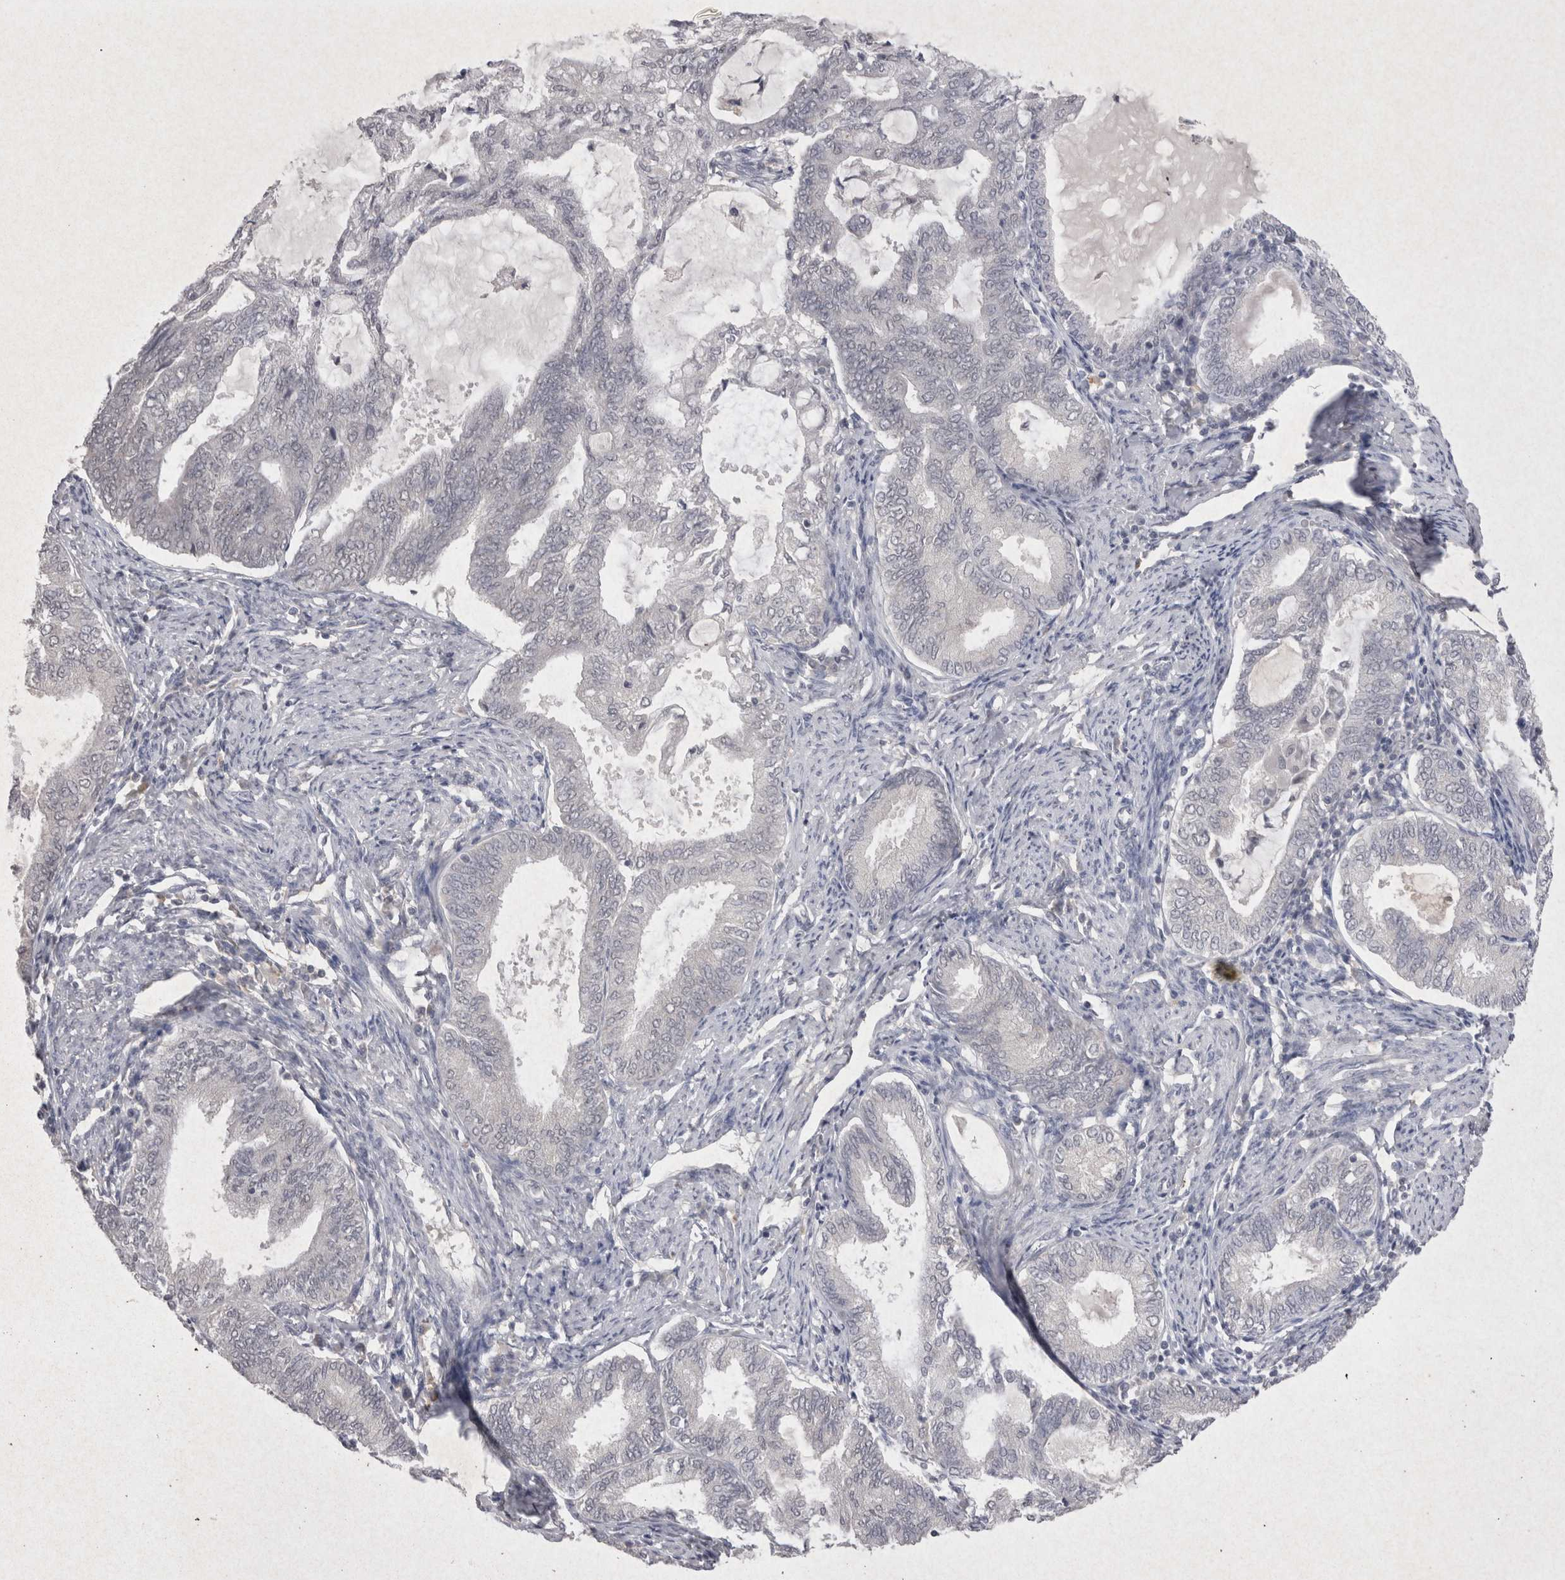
{"staining": {"intensity": "negative", "quantity": "none", "location": "none"}, "tissue": "endometrial cancer", "cell_type": "Tumor cells", "image_type": "cancer", "snomed": [{"axis": "morphology", "description": "Adenocarcinoma, NOS"}, {"axis": "topography", "description": "Endometrium"}], "caption": "Immunohistochemical staining of endometrial cancer (adenocarcinoma) demonstrates no significant staining in tumor cells.", "gene": "LYVE1", "patient": {"sex": "female", "age": 86}}